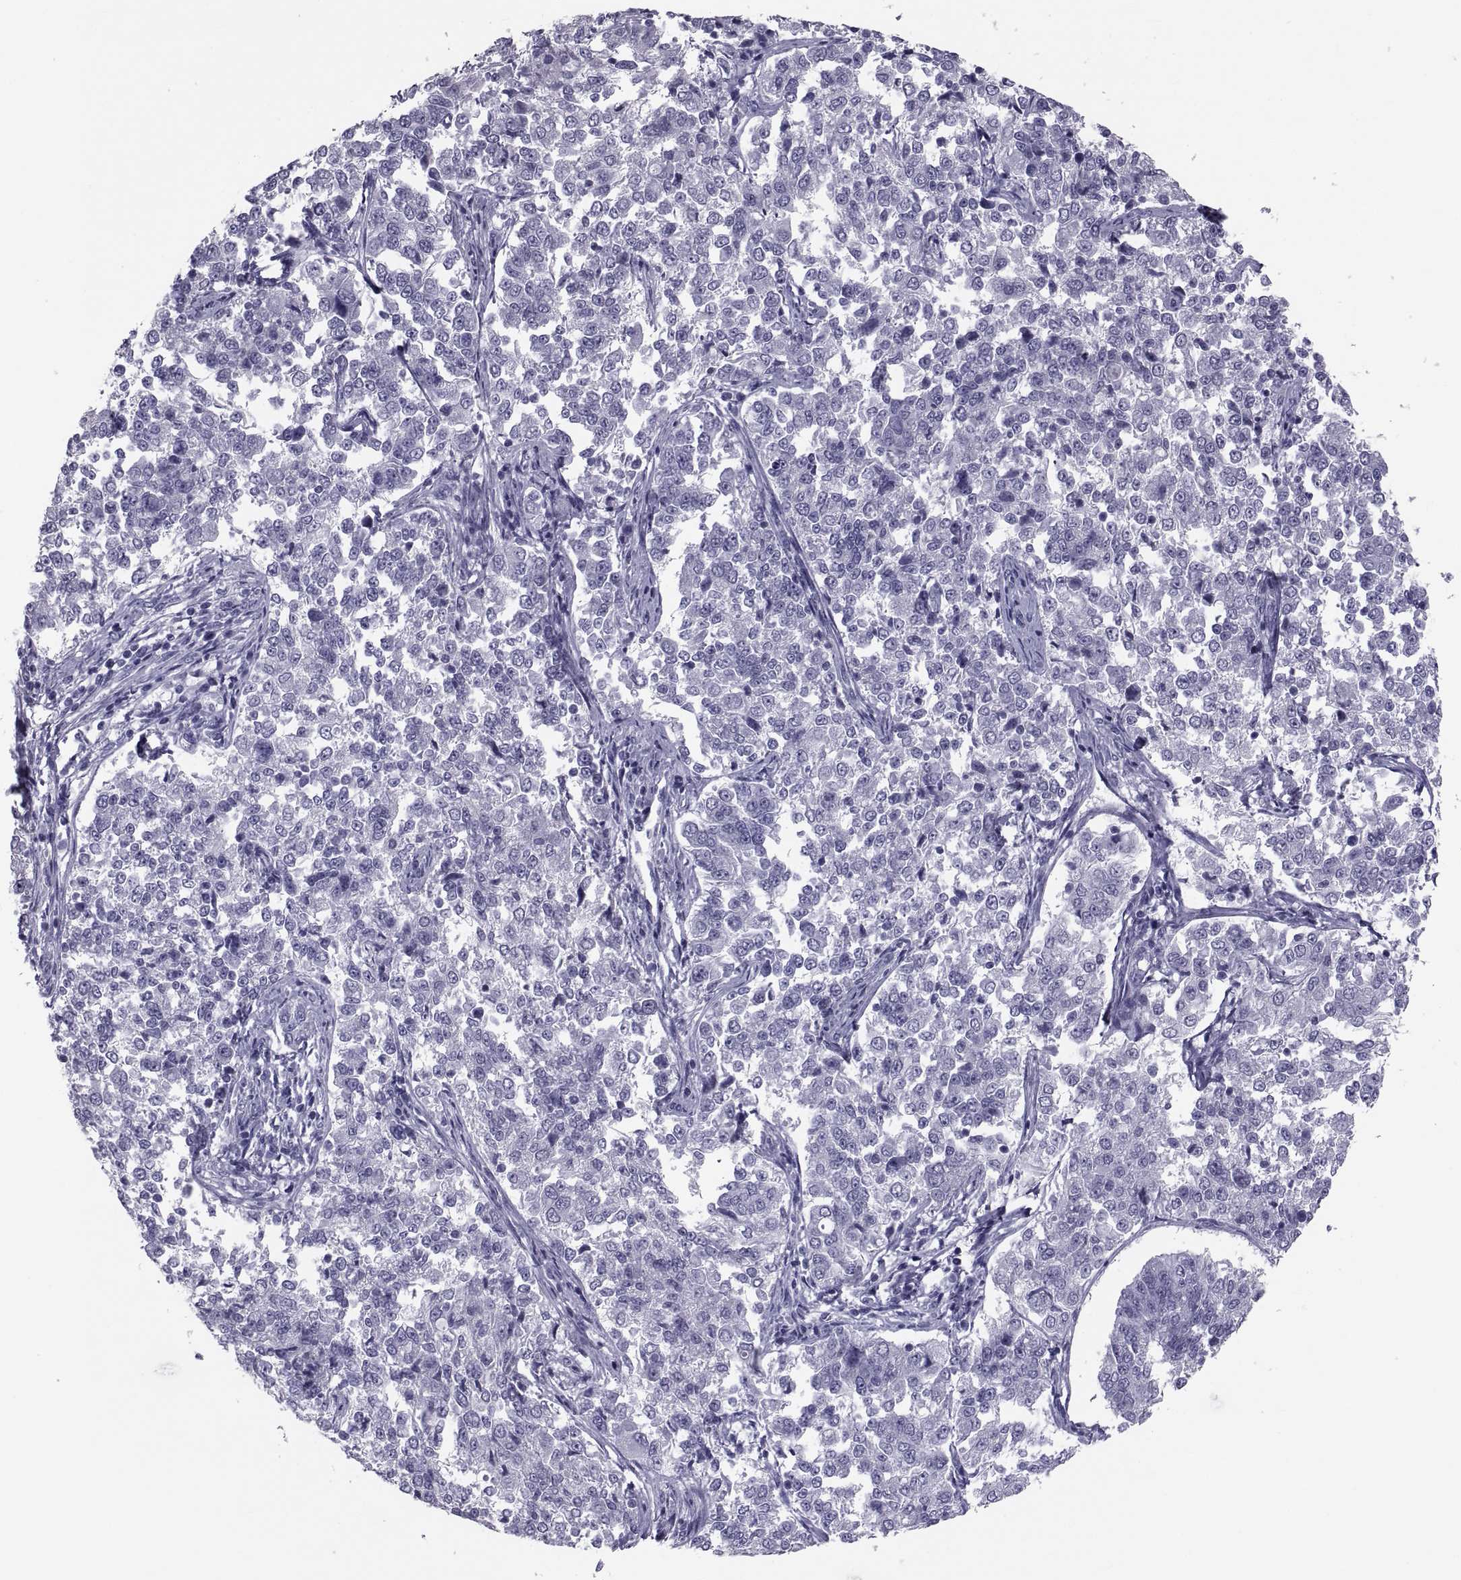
{"staining": {"intensity": "negative", "quantity": "none", "location": "none"}, "tissue": "endometrial cancer", "cell_type": "Tumor cells", "image_type": "cancer", "snomed": [{"axis": "morphology", "description": "Adenocarcinoma, NOS"}, {"axis": "topography", "description": "Endometrium"}], "caption": "Immunohistochemistry of human endometrial adenocarcinoma reveals no positivity in tumor cells.", "gene": "CRISP1", "patient": {"sex": "female", "age": 43}}